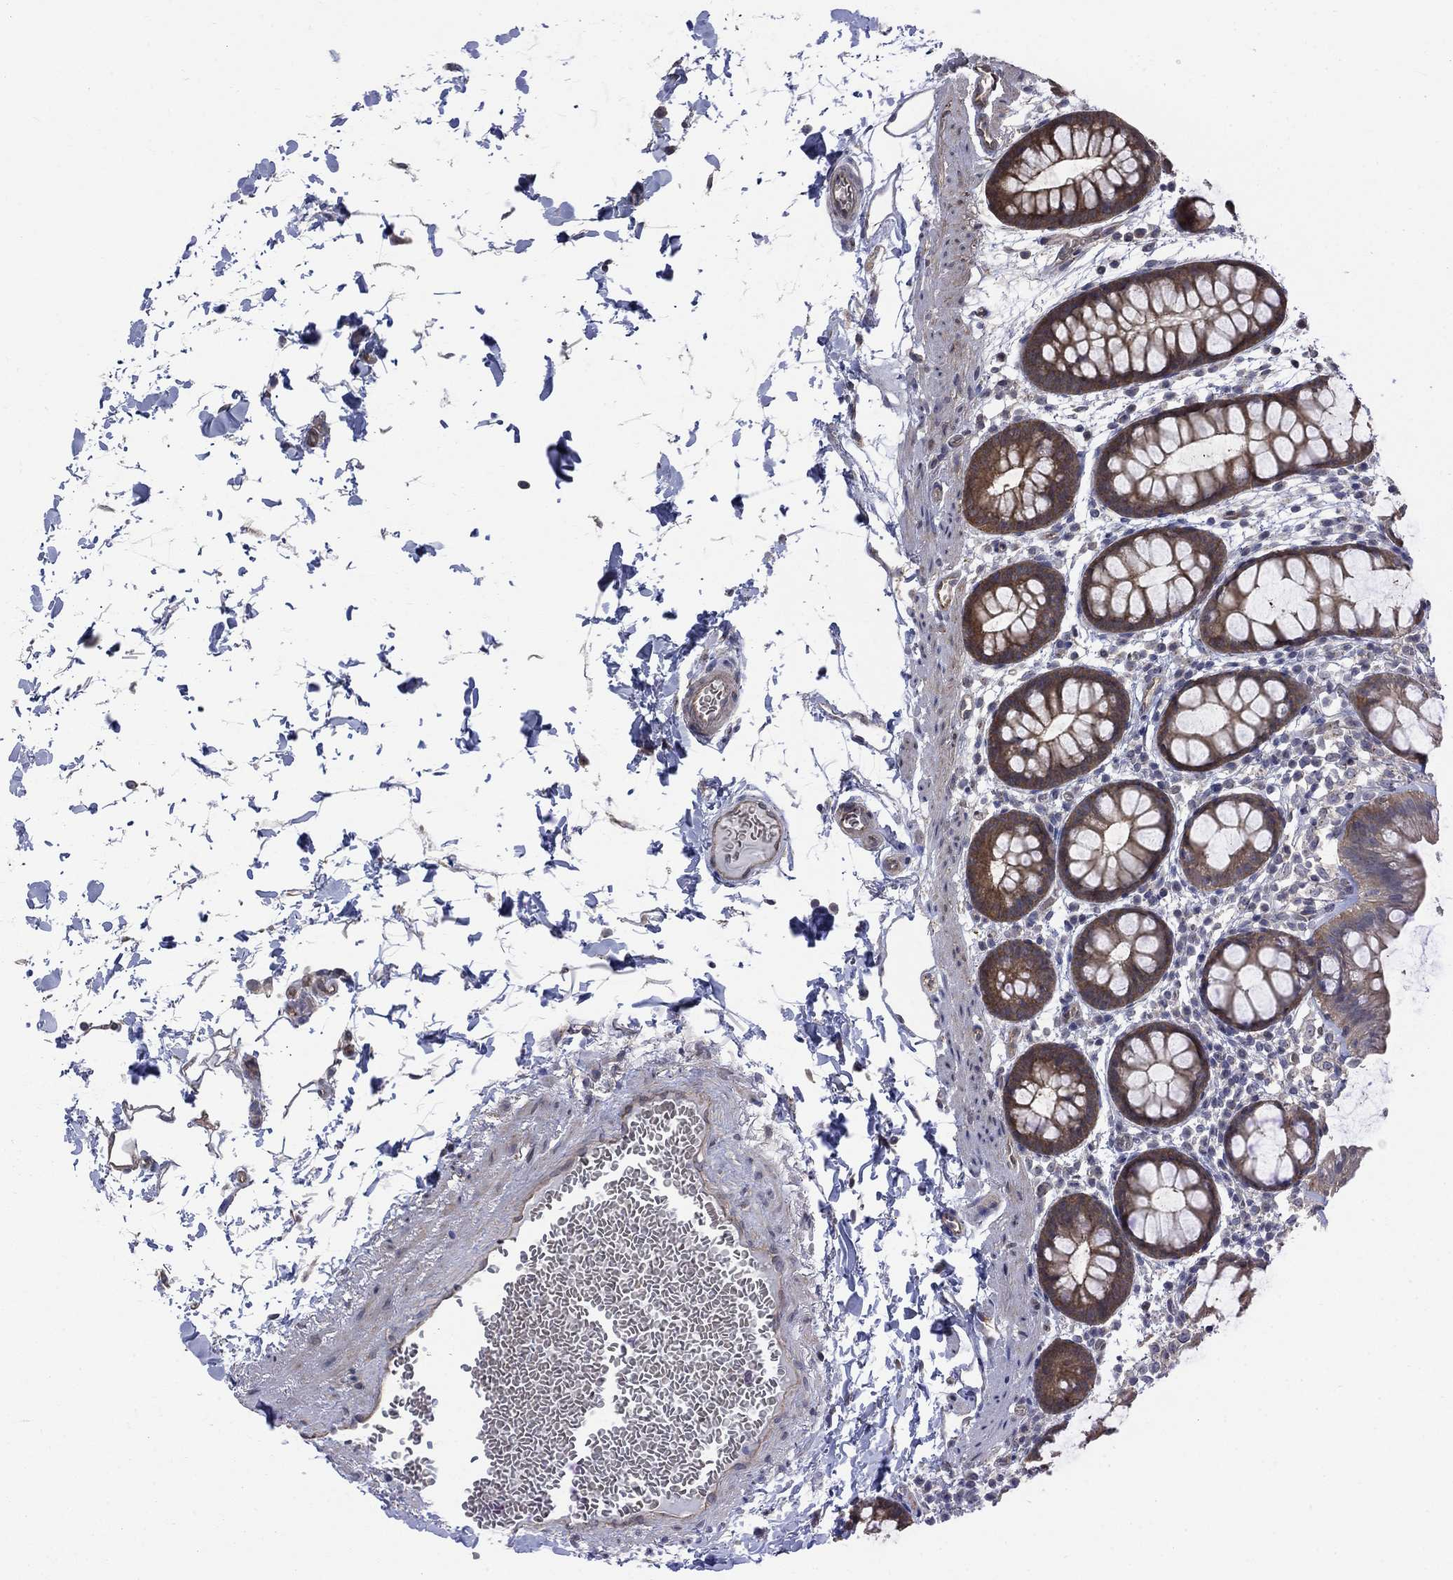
{"staining": {"intensity": "strong", "quantity": "25%-75%", "location": "cytoplasmic/membranous"}, "tissue": "rectum", "cell_type": "Glandular cells", "image_type": "normal", "snomed": [{"axis": "morphology", "description": "Normal tissue, NOS"}, {"axis": "topography", "description": "Rectum"}], "caption": "High-magnification brightfield microscopy of benign rectum stained with DAB (brown) and counterstained with hematoxylin (blue). glandular cells exhibit strong cytoplasmic/membranous staining is present in about25%-75% of cells.", "gene": "PDZD2", "patient": {"sex": "male", "age": 57}}